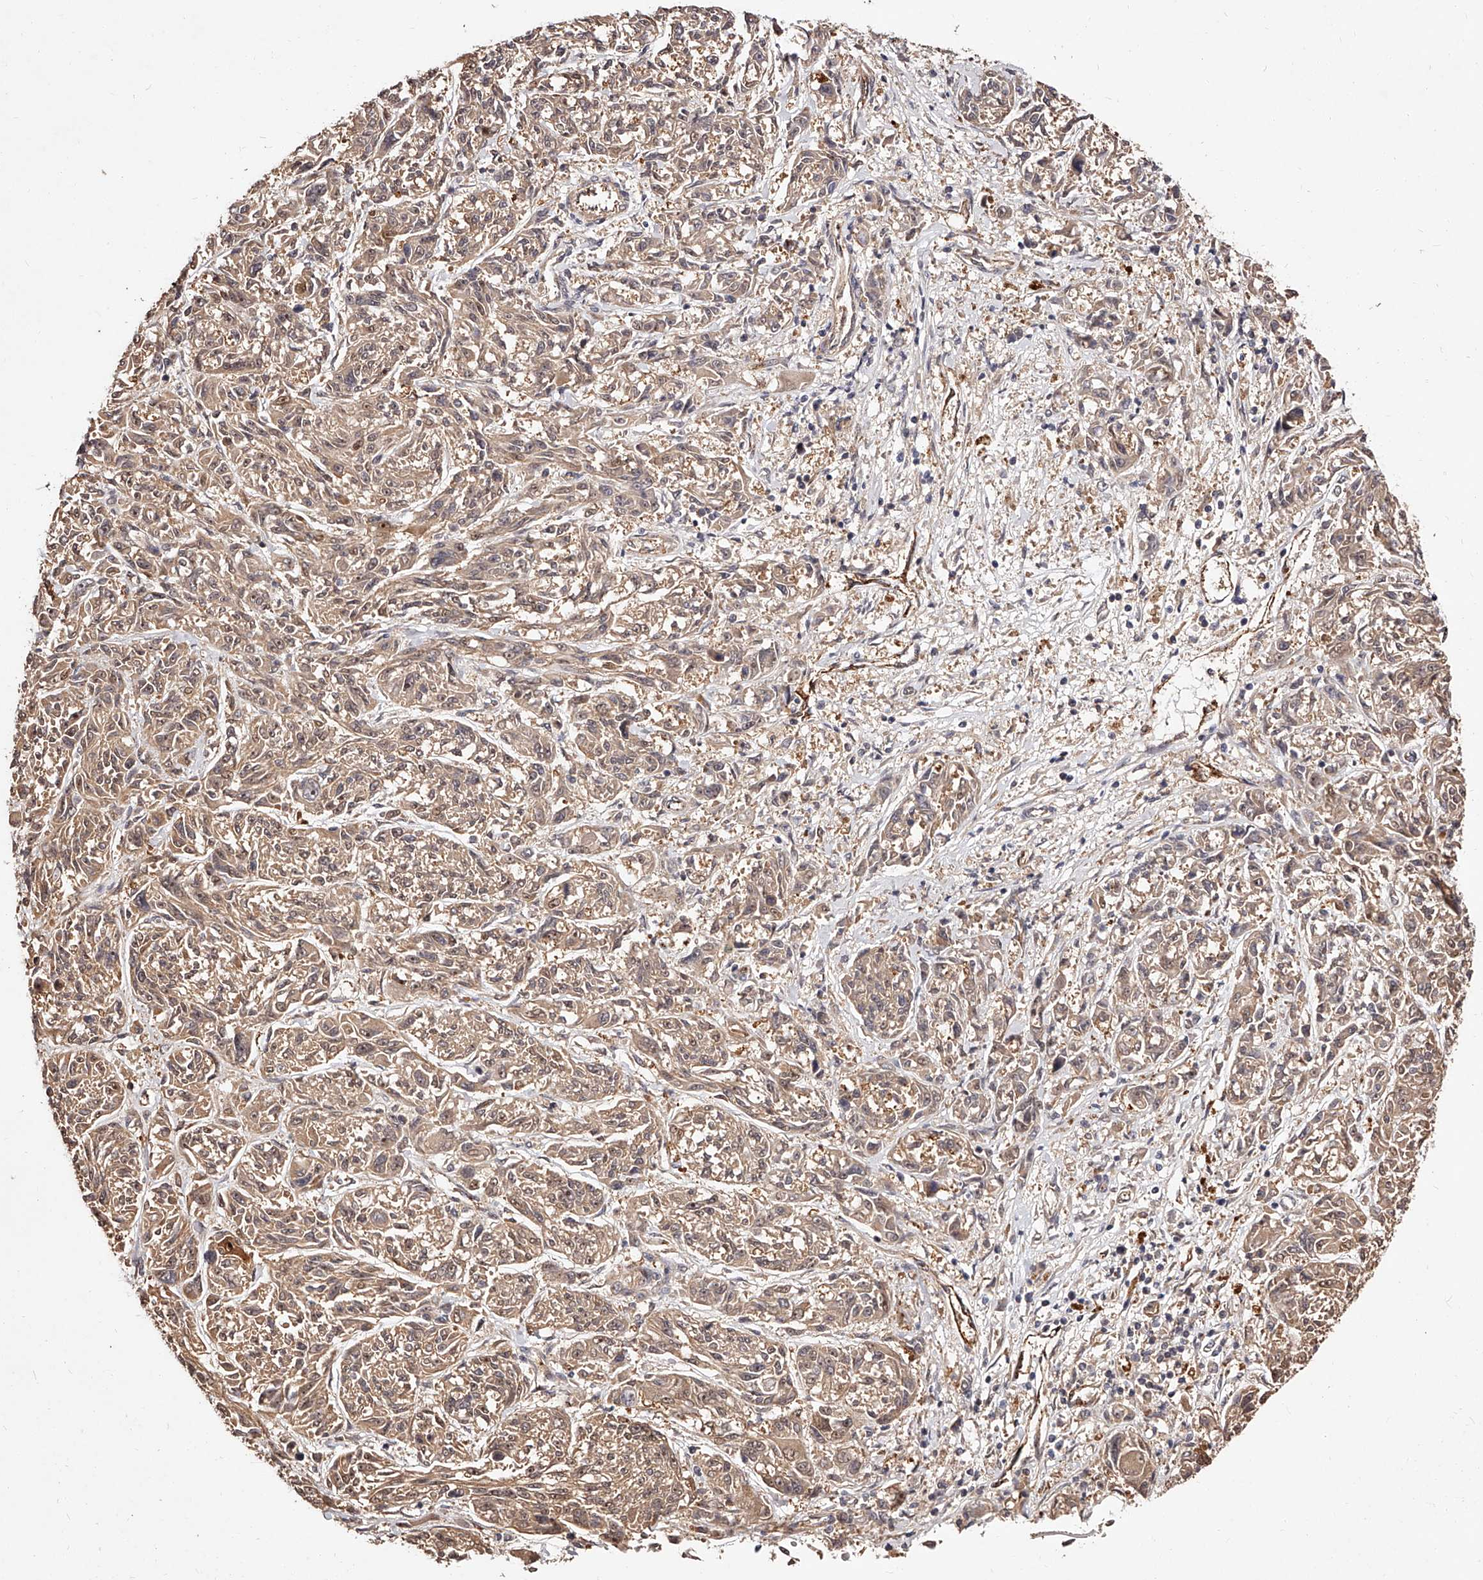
{"staining": {"intensity": "weak", "quantity": ">75%", "location": "cytoplasmic/membranous"}, "tissue": "melanoma", "cell_type": "Tumor cells", "image_type": "cancer", "snomed": [{"axis": "morphology", "description": "Malignant melanoma, NOS"}, {"axis": "topography", "description": "Skin"}], "caption": "Melanoma stained with DAB (3,3'-diaminobenzidine) immunohistochemistry (IHC) reveals low levels of weak cytoplasmic/membranous expression in approximately >75% of tumor cells.", "gene": "CUL7", "patient": {"sex": "male", "age": 53}}